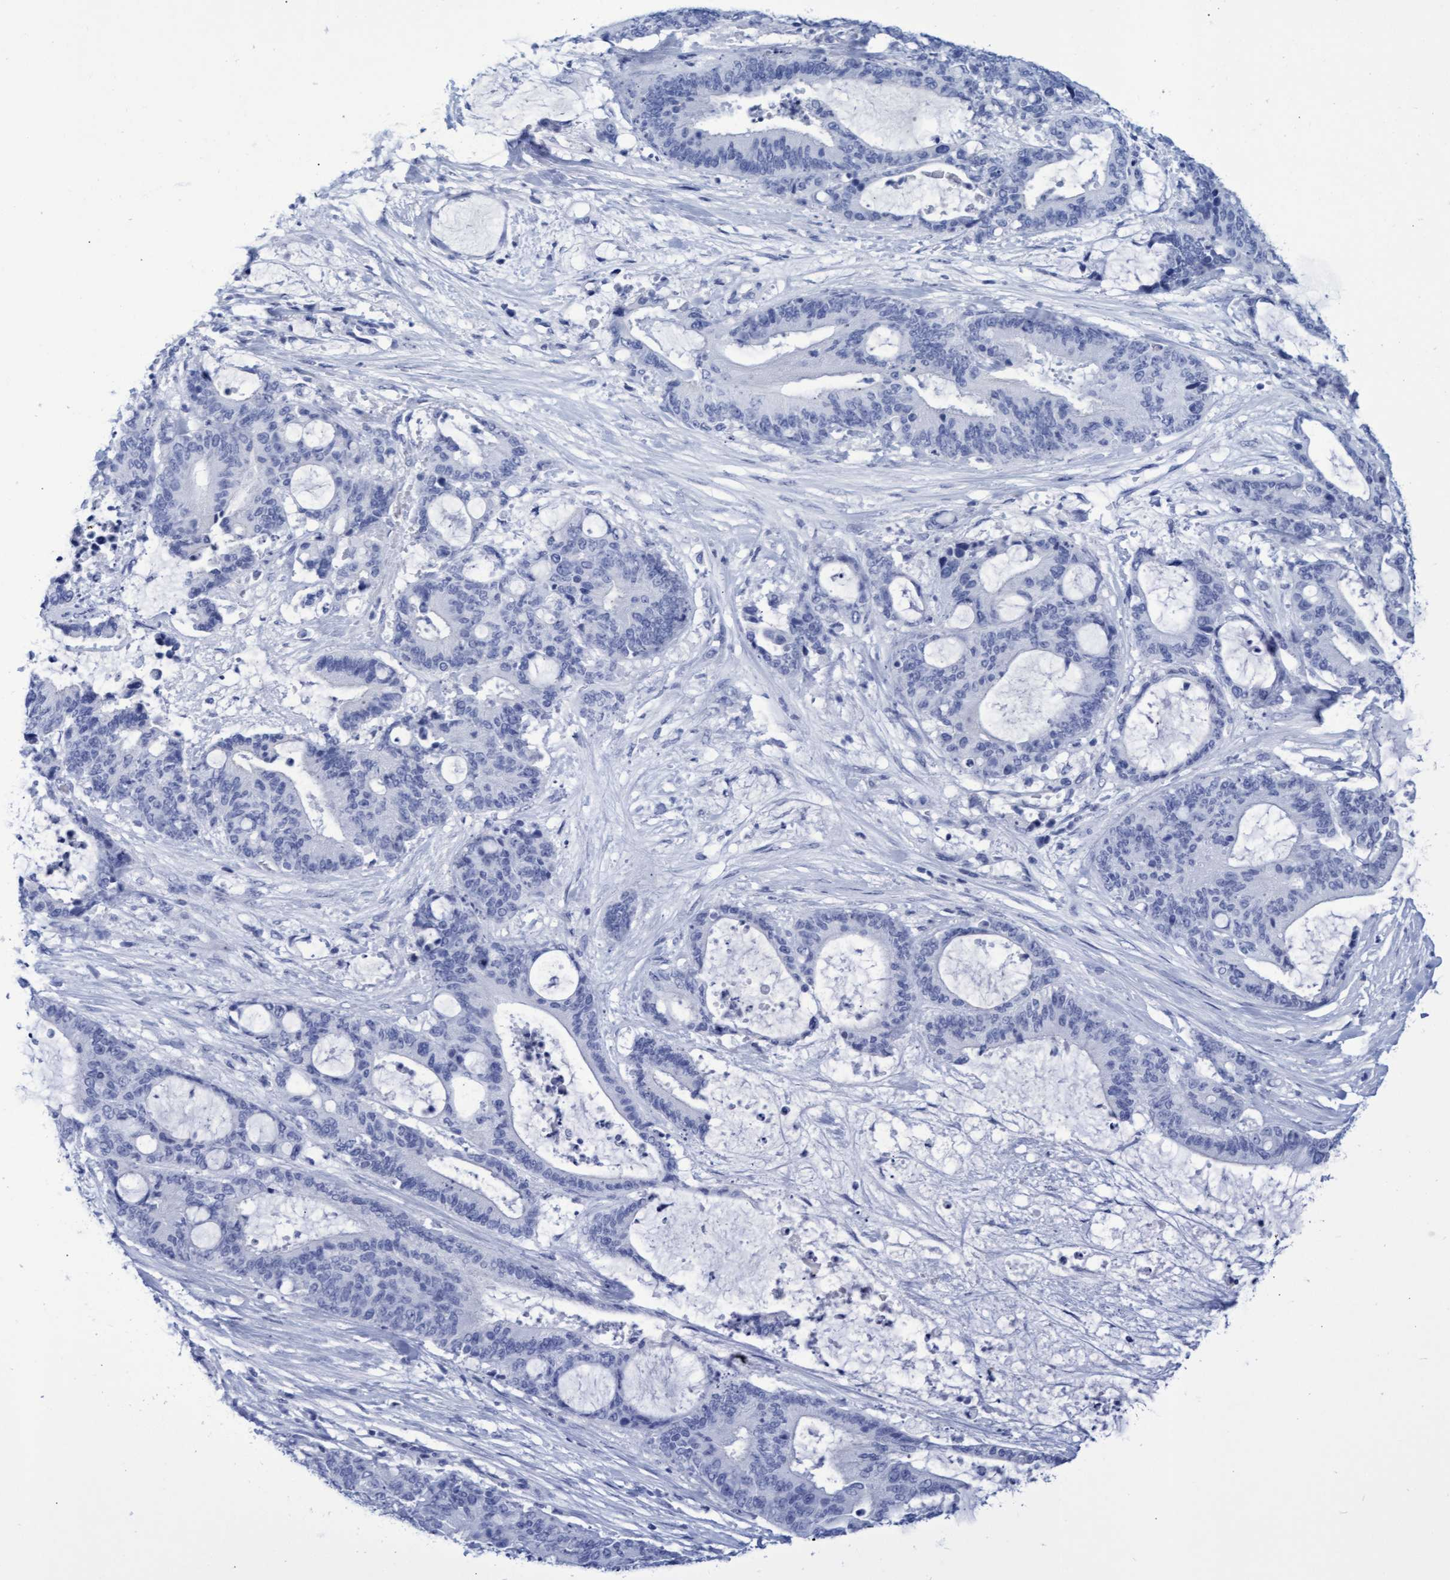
{"staining": {"intensity": "negative", "quantity": "none", "location": "none"}, "tissue": "liver cancer", "cell_type": "Tumor cells", "image_type": "cancer", "snomed": [{"axis": "morphology", "description": "Normal tissue, NOS"}, {"axis": "morphology", "description": "Cholangiocarcinoma"}, {"axis": "topography", "description": "Liver"}, {"axis": "topography", "description": "Peripheral nerve tissue"}], "caption": "Immunohistochemical staining of human liver cancer (cholangiocarcinoma) demonstrates no significant expression in tumor cells.", "gene": "INSL6", "patient": {"sex": "female", "age": 73}}